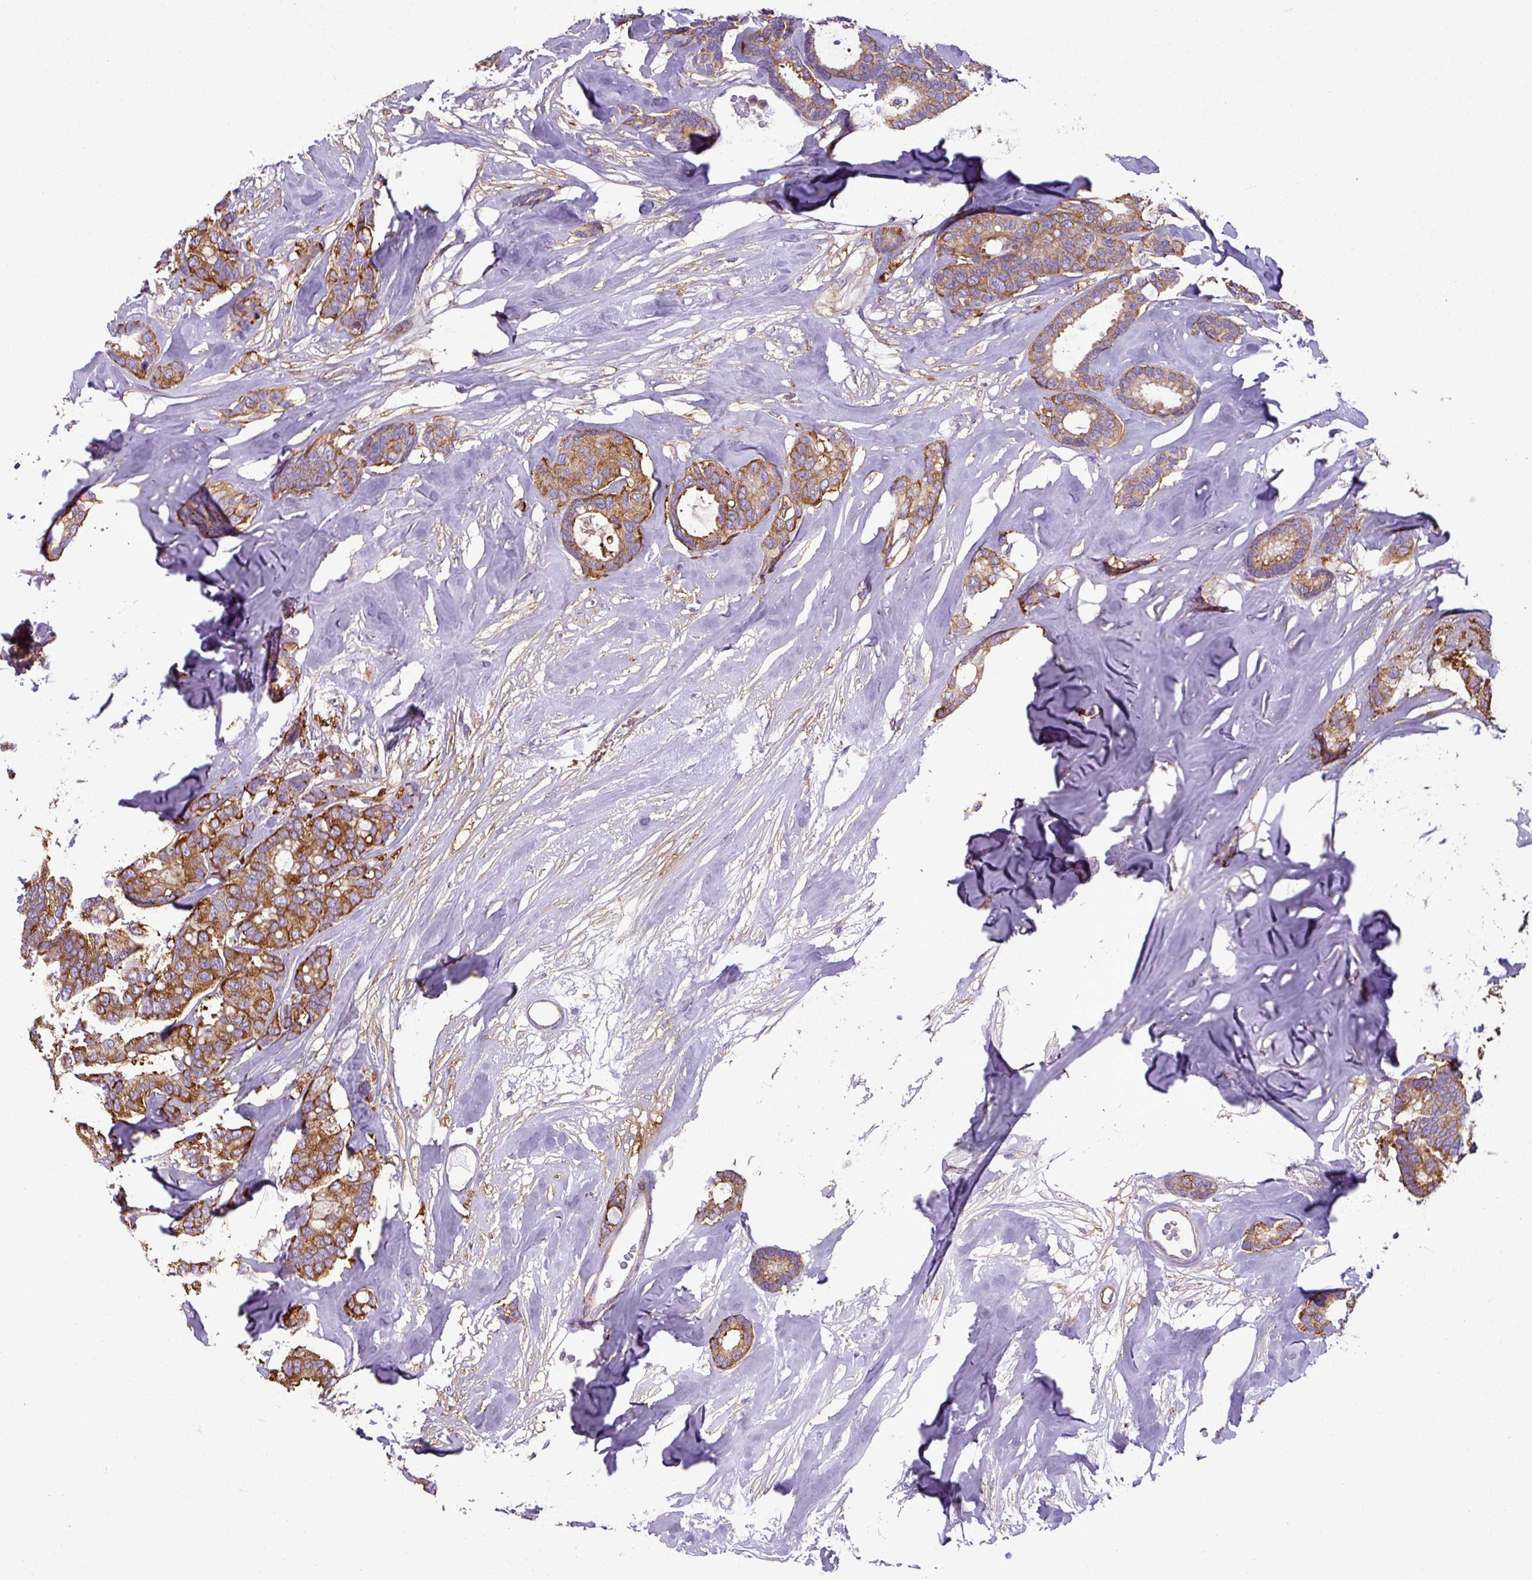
{"staining": {"intensity": "moderate", "quantity": ">75%", "location": "cytoplasmic/membranous"}, "tissue": "breast cancer", "cell_type": "Tumor cells", "image_type": "cancer", "snomed": [{"axis": "morphology", "description": "Duct carcinoma"}, {"axis": "topography", "description": "Breast"}], "caption": "Intraductal carcinoma (breast) stained for a protein (brown) demonstrates moderate cytoplasmic/membranous positive expression in approximately >75% of tumor cells.", "gene": "XNDC1N", "patient": {"sex": "female", "age": 87}}